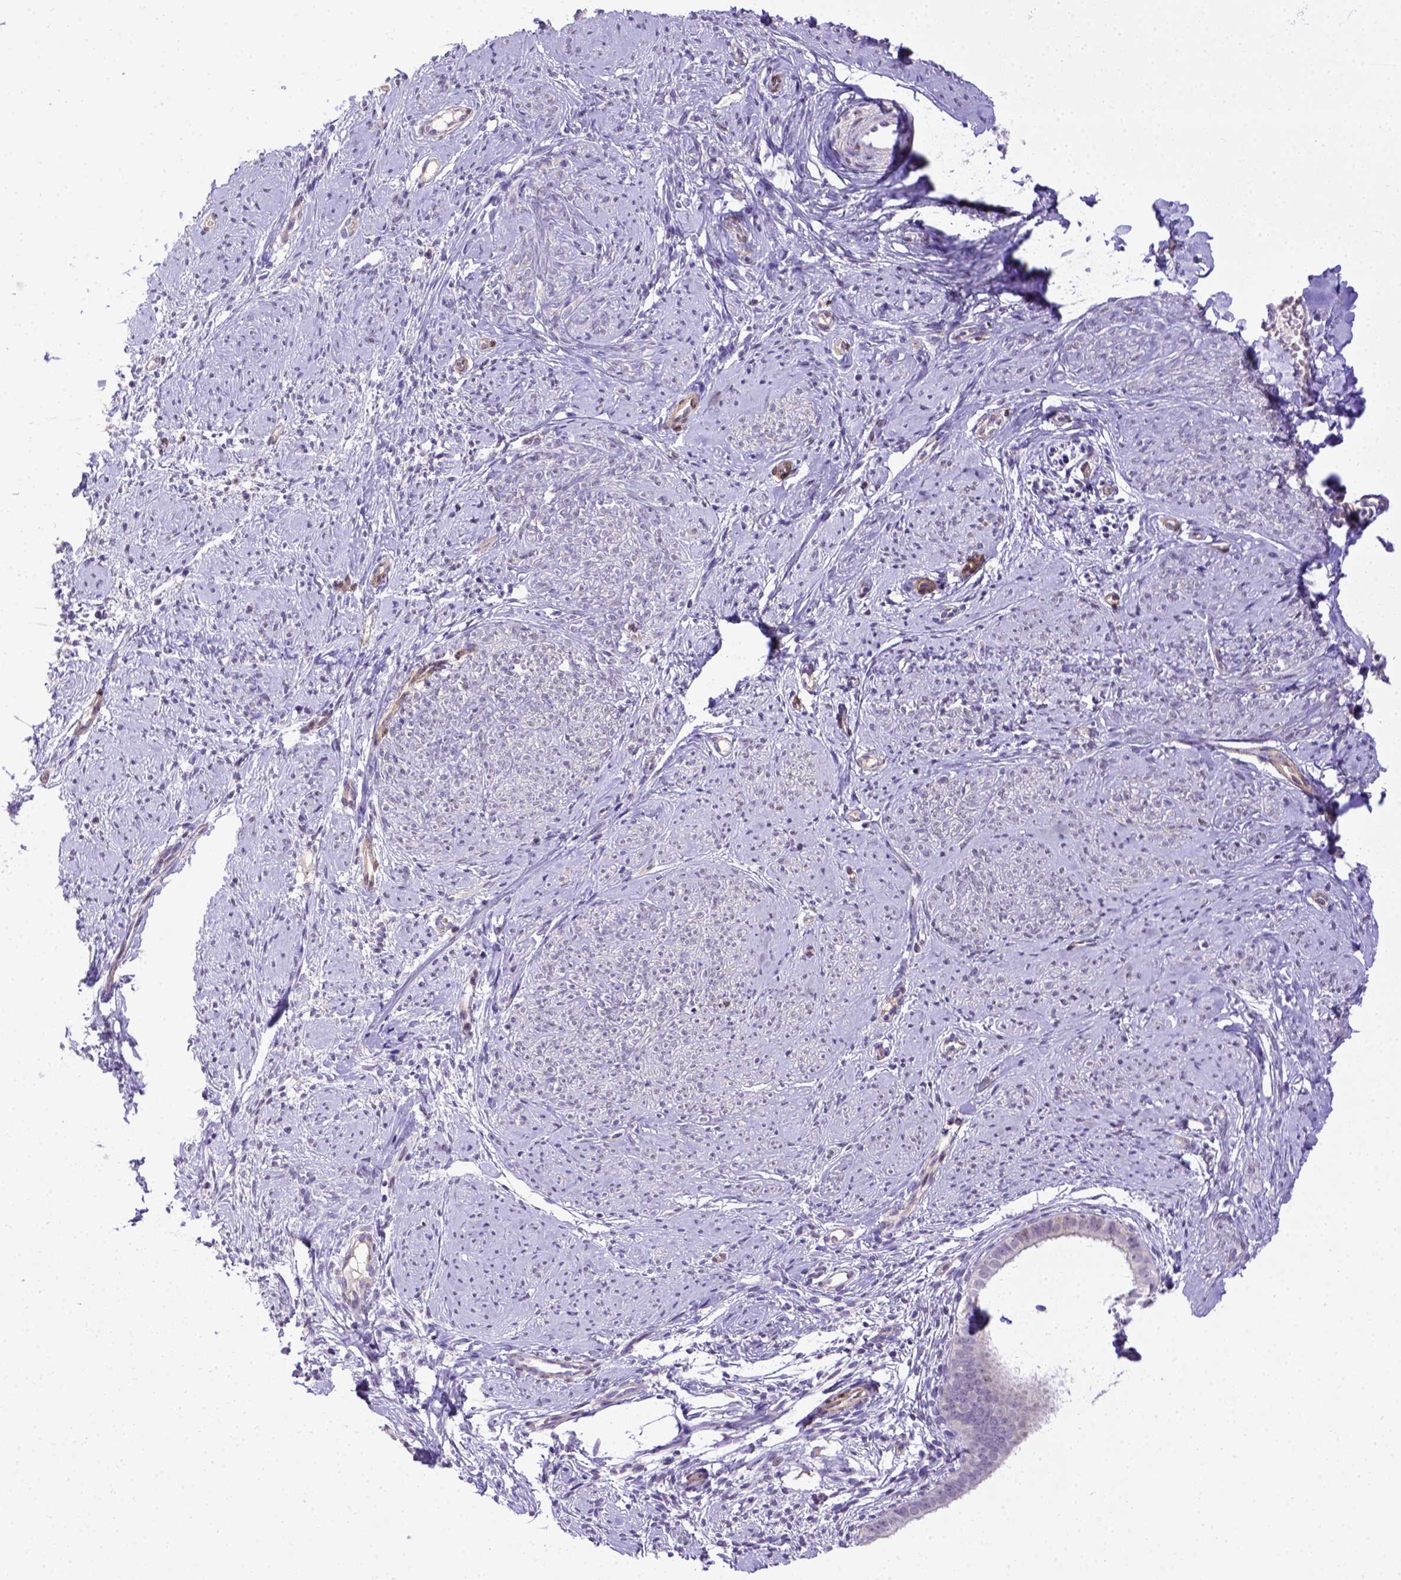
{"staining": {"intensity": "negative", "quantity": "none", "location": "none"}, "tissue": "smooth muscle", "cell_type": "Smooth muscle cells", "image_type": "normal", "snomed": [{"axis": "morphology", "description": "Normal tissue, NOS"}, {"axis": "topography", "description": "Smooth muscle"}], "caption": "Protein analysis of benign smooth muscle shows no significant staining in smooth muscle cells.", "gene": "BTN1A1", "patient": {"sex": "female", "age": 48}}